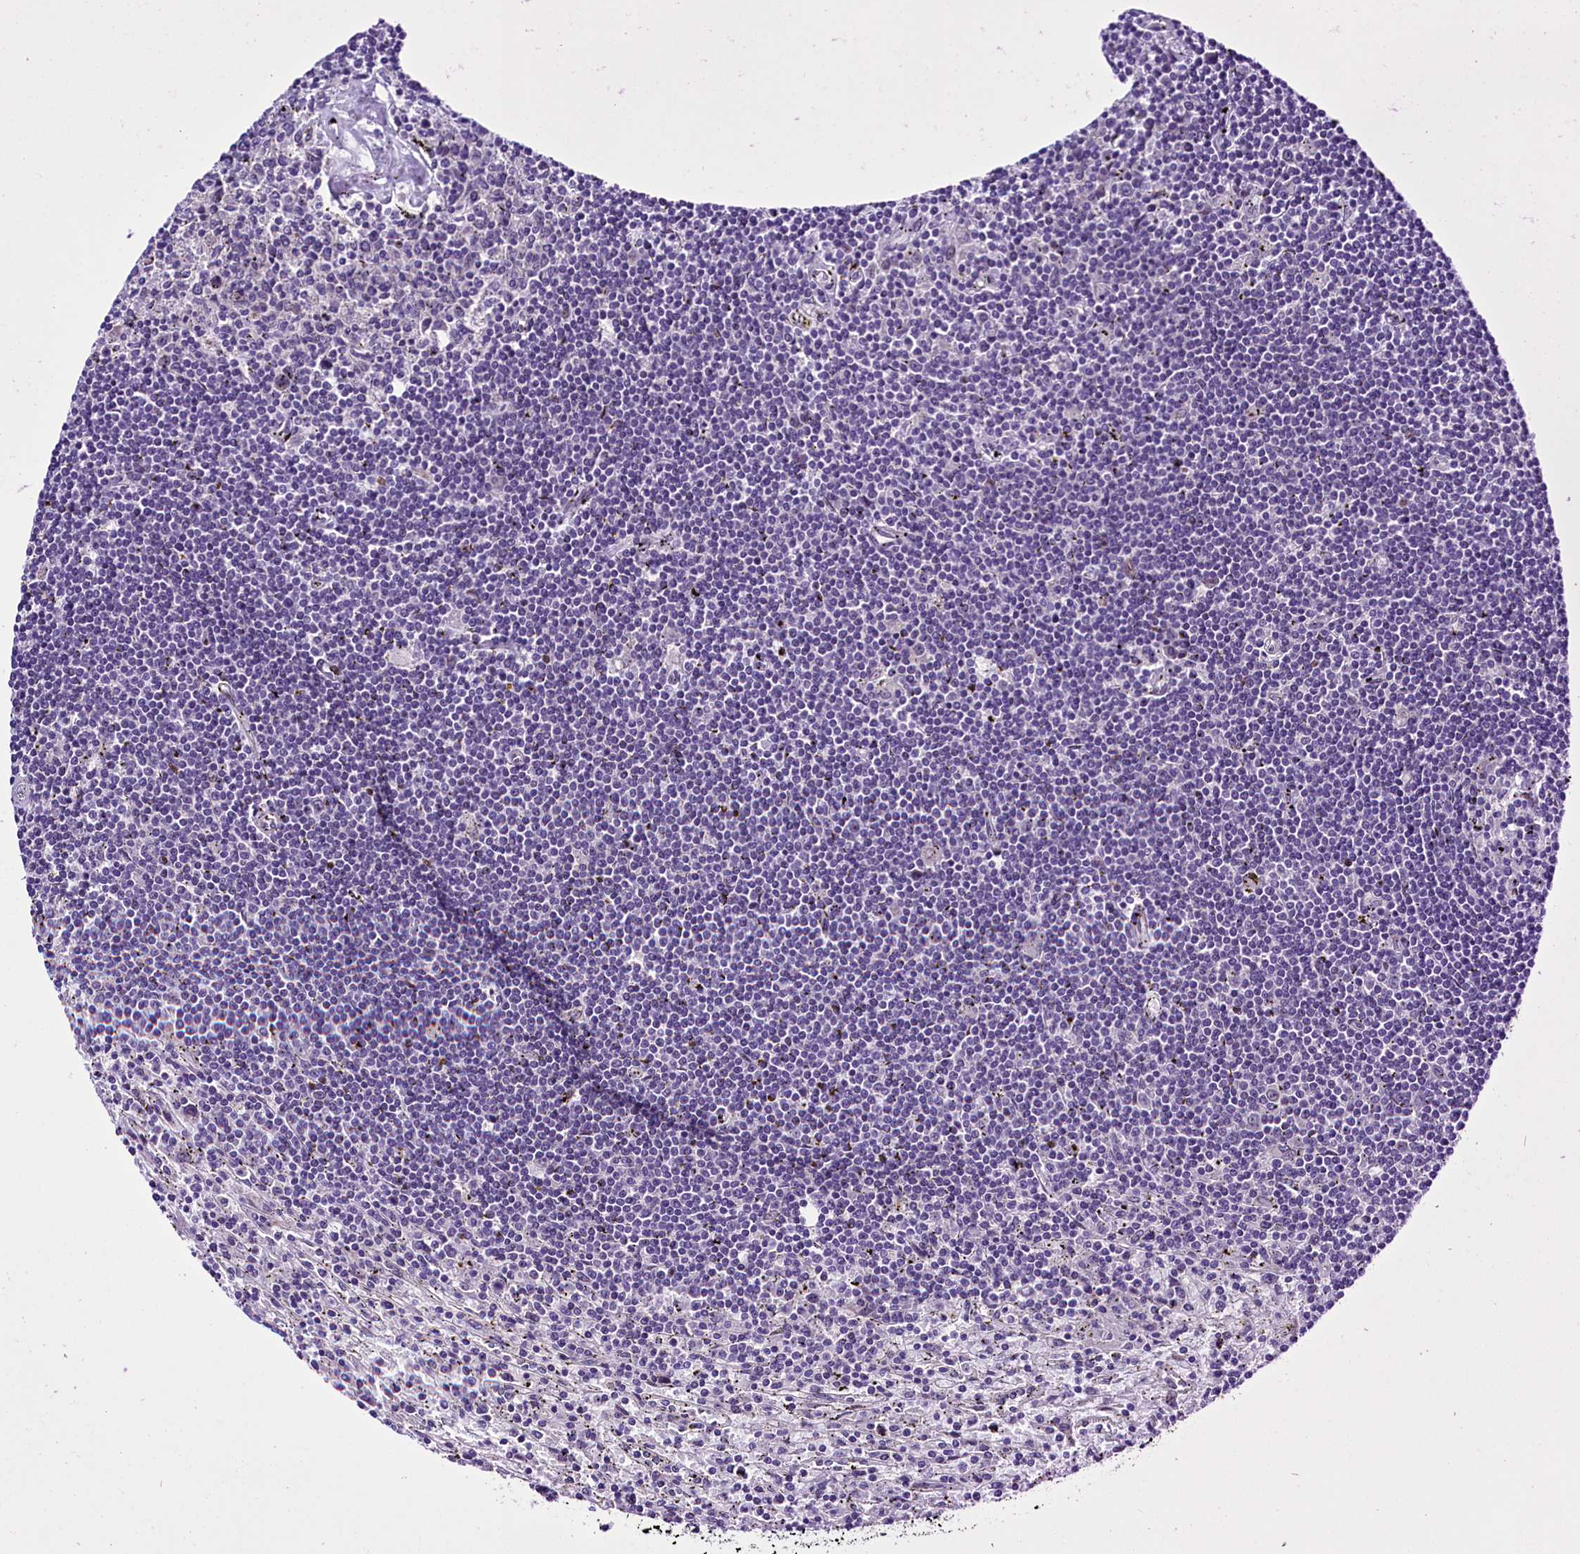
{"staining": {"intensity": "negative", "quantity": "none", "location": "none"}, "tissue": "lymphoma", "cell_type": "Tumor cells", "image_type": "cancer", "snomed": [{"axis": "morphology", "description": "Malignant lymphoma, non-Hodgkin's type, Low grade"}, {"axis": "topography", "description": "Spleen"}], "caption": "IHC photomicrograph of human lymphoma stained for a protein (brown), which reveals no staining in tumor cells. Brightfield microscopy of immunohistochemistry (IHC) stained with DAB (3,3'-diaminobenzidine) (brown) and hematoxylin (blue), captured at high magnification.", "gene": "CCDC106", "patient": {"sex": "male", "age": 76}}